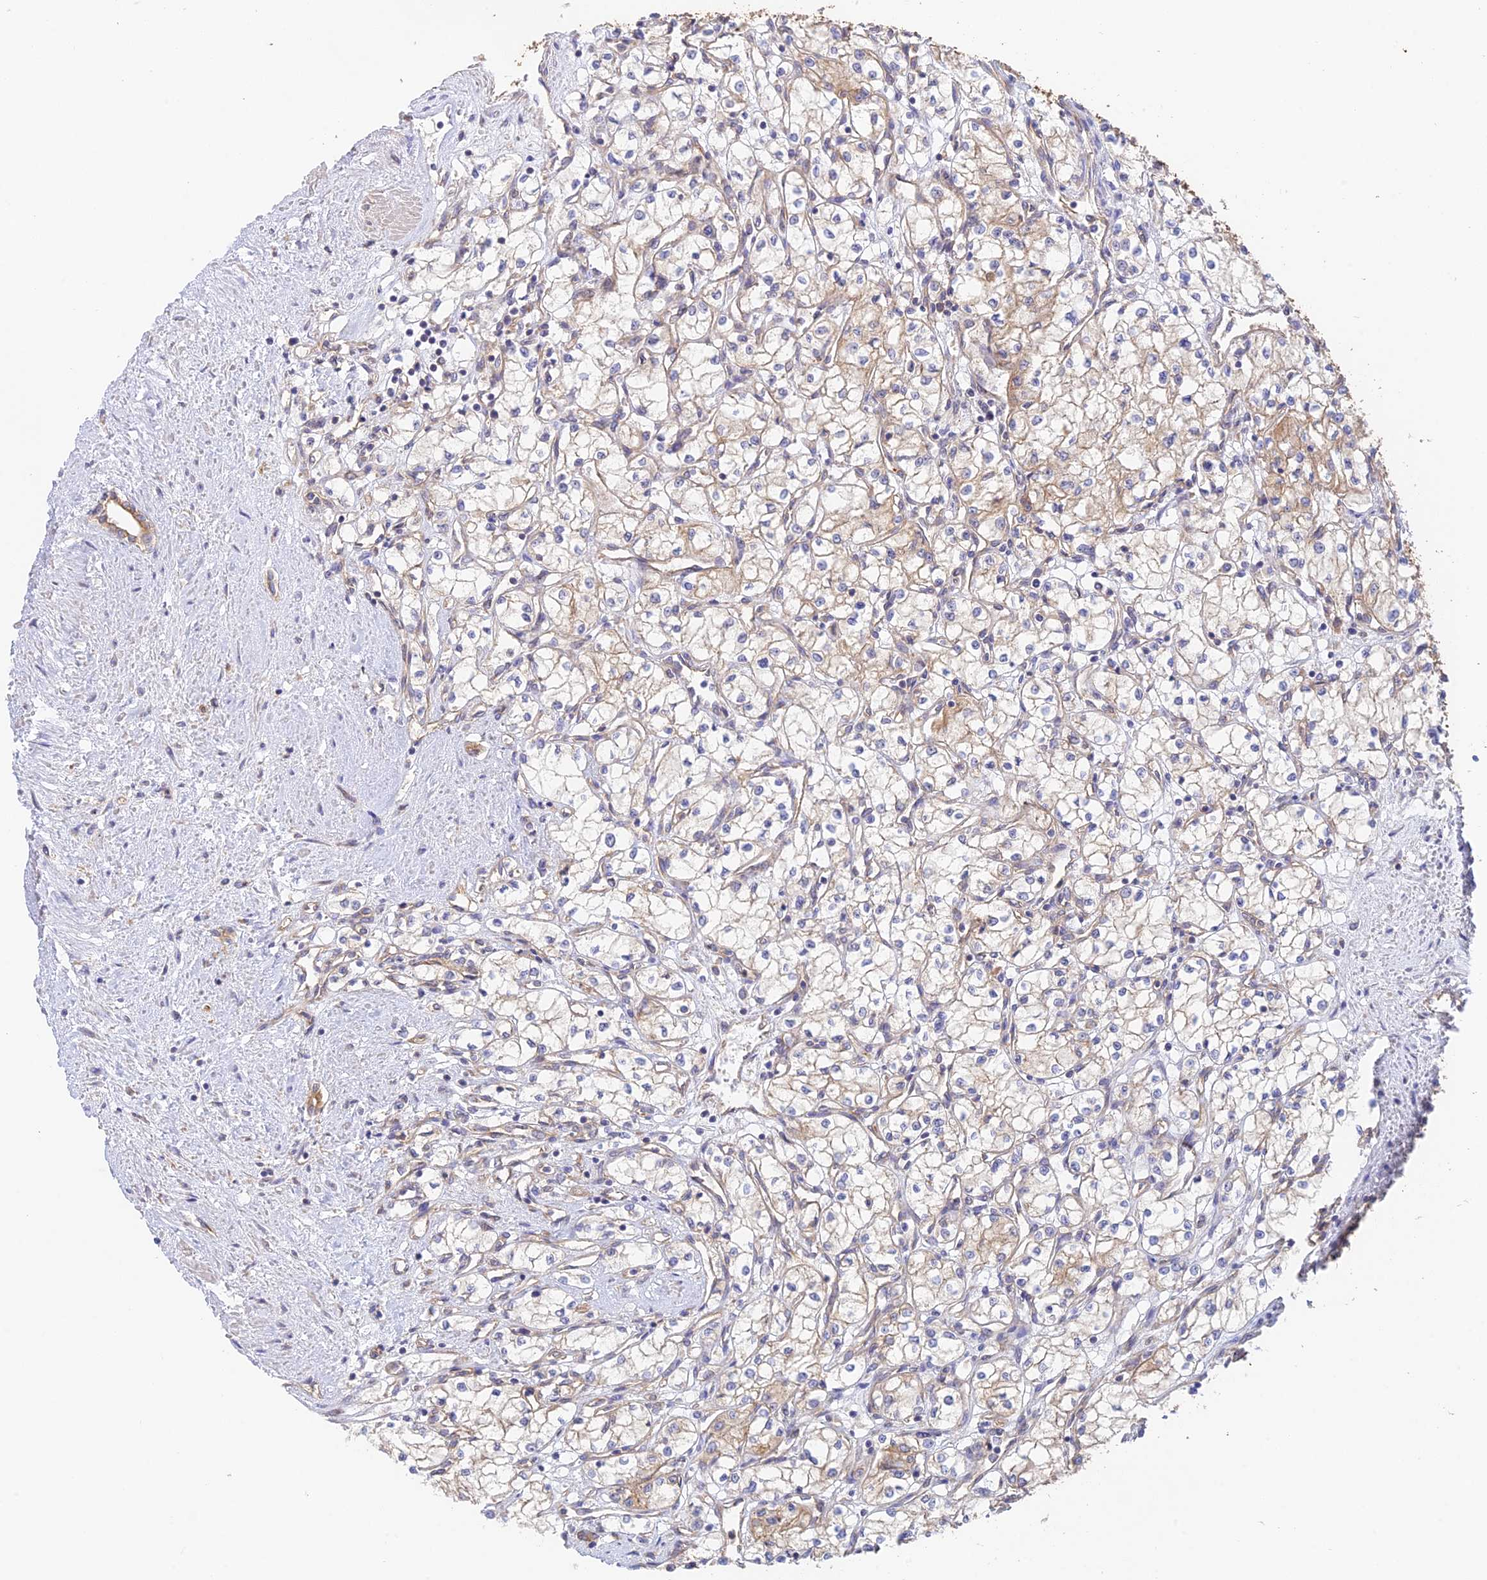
{"staining": {"intensity": "weak", "quantity": "25%-75%", "location": "cytoplasmic/membranous"}, "tissue": "renal cancer", "cell_type": "Tumor cells", "image_type": "cancer", "snomed": [{"axis": "morphology", "description": "Adenocarcinoma, NOS"}, {"axis": "topography", "description": "Kidney"}], "caption": "The histopathology image displays immunohistochemical staining of renal cancer (adenocarcinoma). There is weak cytoplasmic/membranous staining is seen in about 25%-75% of tumor cells. (Brightfield microscopy of DAB IHC at high magnification).", "gene": "MYO9A", "patient": {"sex": "male", "age": 59}}